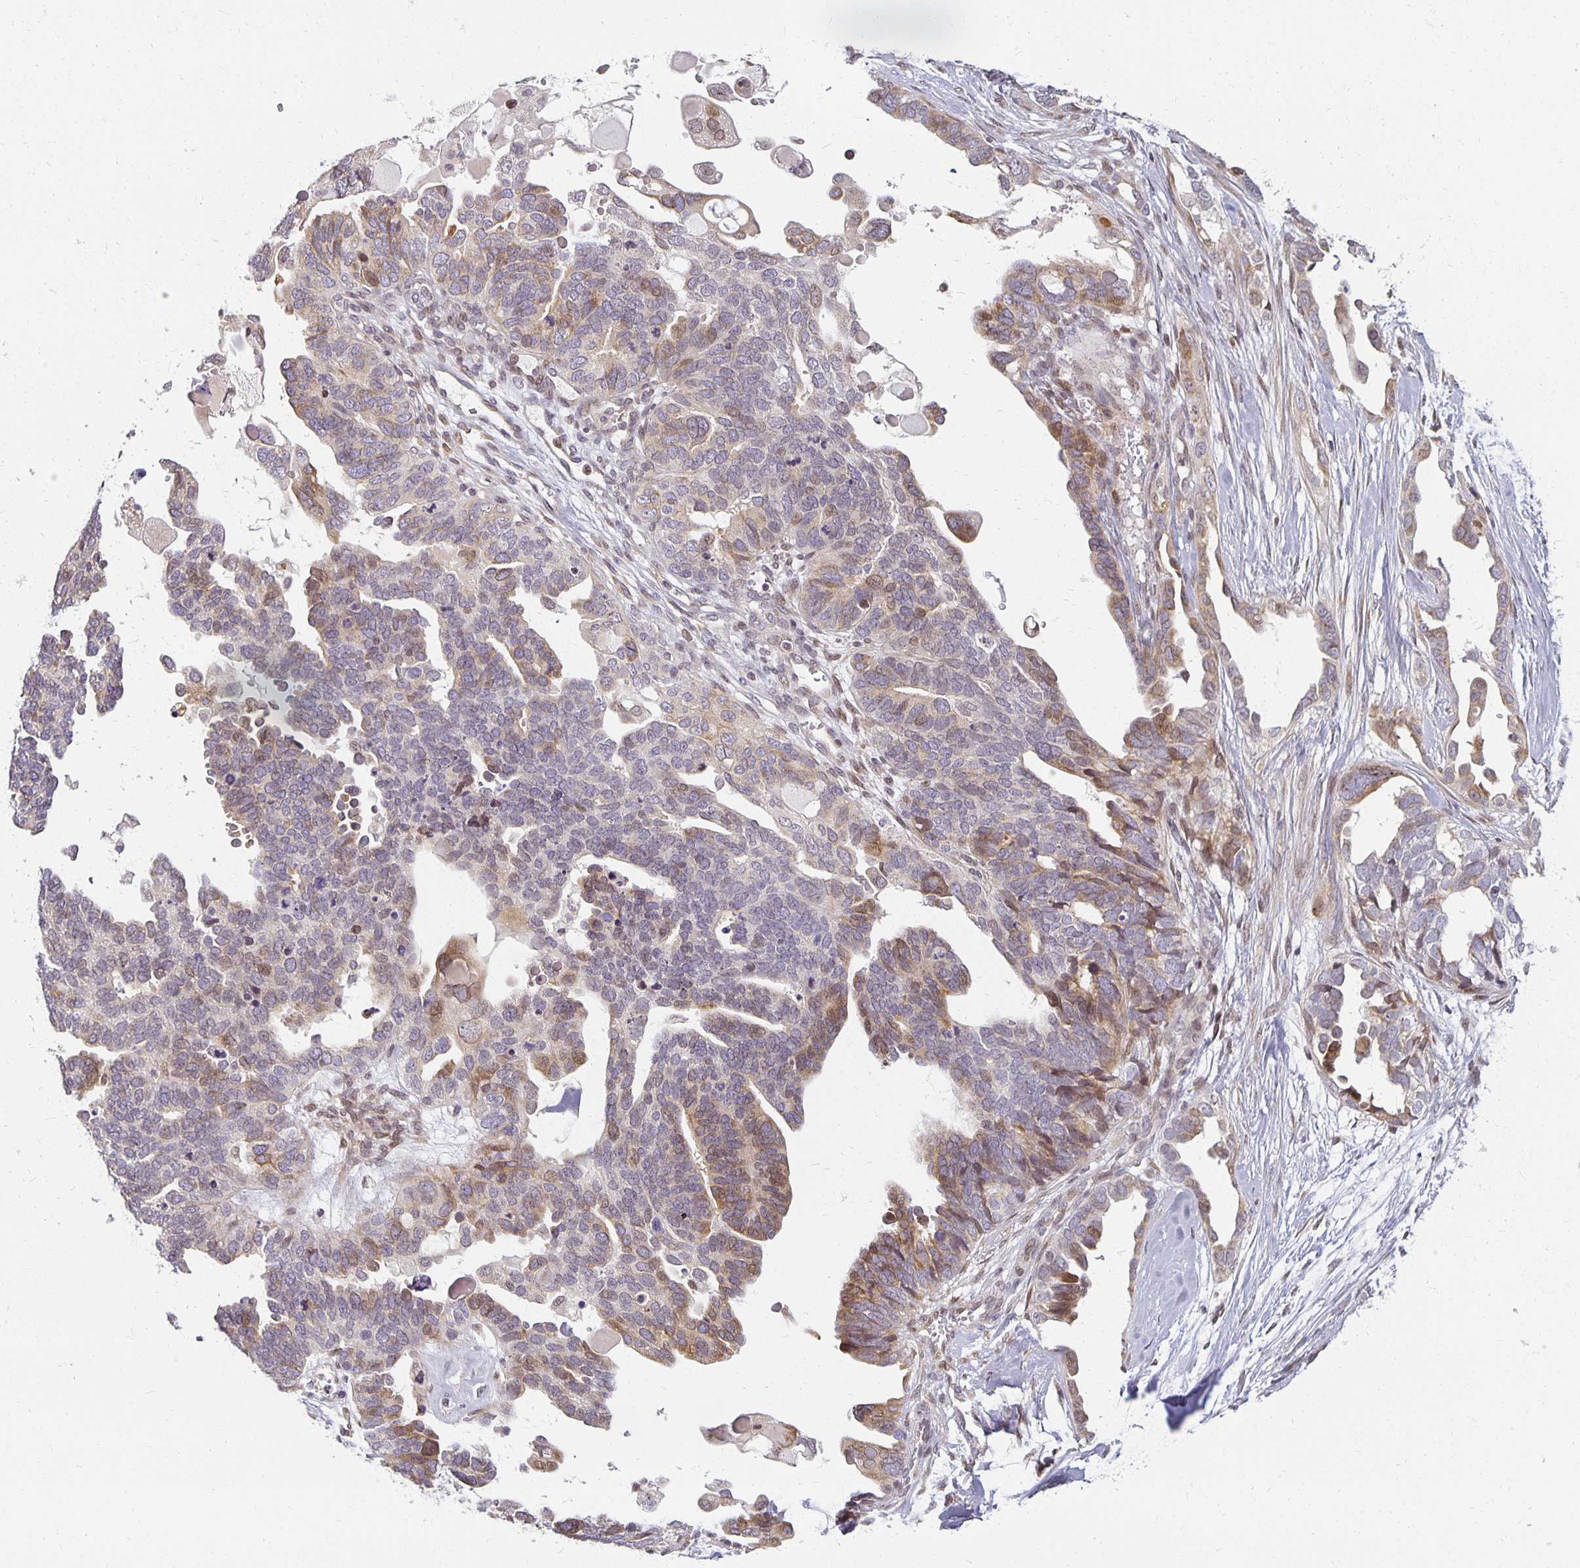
{"staining": {"intensity": "moderate", "quantity": "<25%", "location": "cytoplasmic/membranous"}, "tissue": "ovarian cancer", "cell_type": "Tumor cells", "image_type": "cancer", "snomed": [{"axis": "morphology", "description": "Cystadenocarcinoma, serous, NOS"}, {"axis": "topography", "description": "Ovary"}], "caption": "An immunohistochemistry photomicrograph of tumor tissue is shown. Protein staining in brown highlights moderate cytoplasmic/membranous positivity in serous cystadenocarcinoma (ovarian) within tumor cells. The staining was performed using DAB, with brown indicating positive protein expression. Nuclei are stained blue with hematoxylin.", "gene": "EHF", "patient": {"sex": "female", "age": 51}}